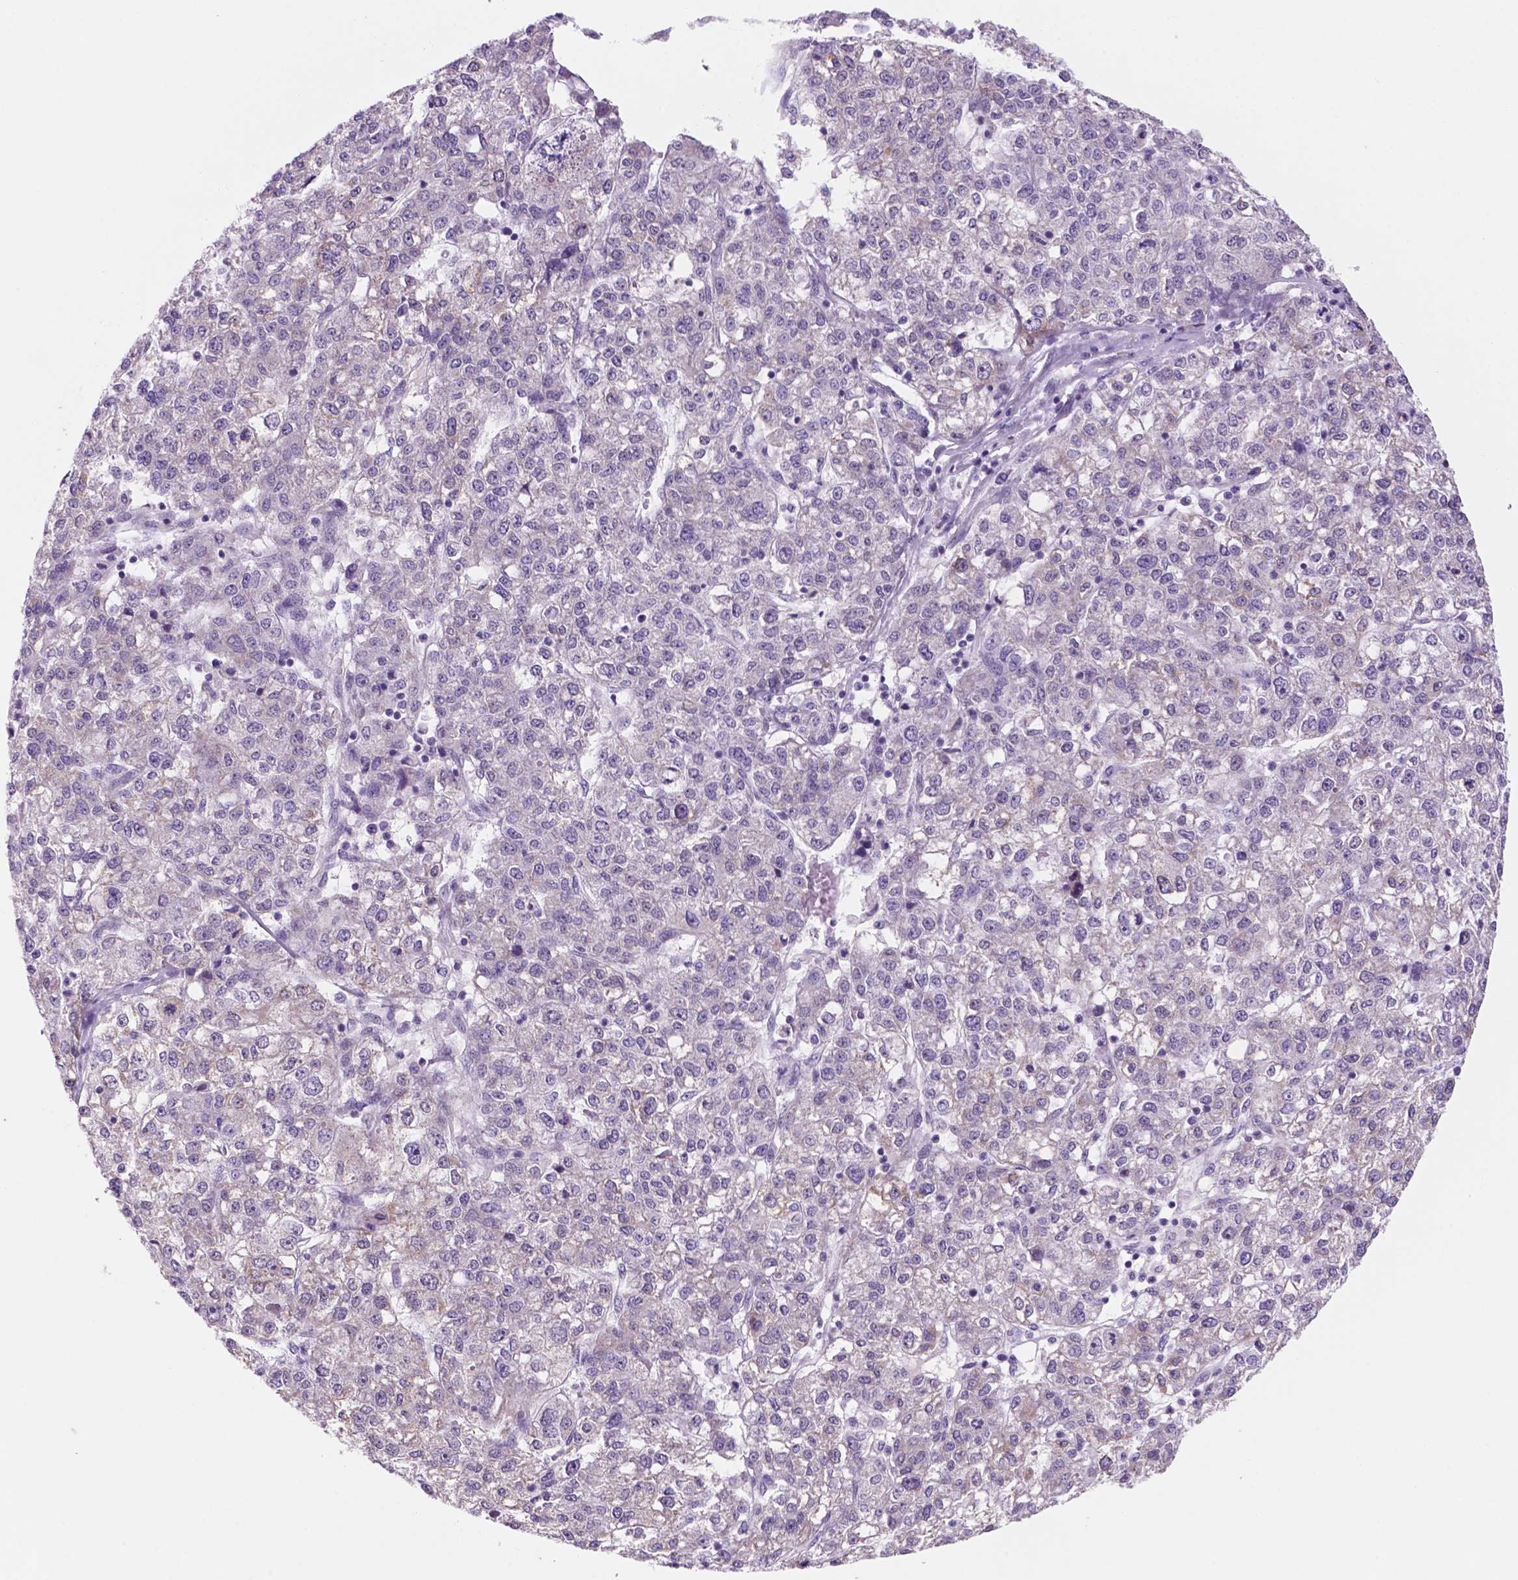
{"staining": {"intensity": "negative", "quantity": "none", "location": "none"}, "tissue": "liver cancer", "cell_type": "Tumor cells", "image_type": "cancer", "snomed": [{"axis": "morphology", "description": "Carcinoma, Hepatocellular, NOS"}, {"axis": "topography", "description": "Liver"}], "caption": "Immunohistochemistry (IHC) image of neoplastic tissue: liver cancer stained with DAB reveals no significant protein staining in tumor cells.", "gene": "C18orf21", "patient": {"sex": "male", "age": 56}}